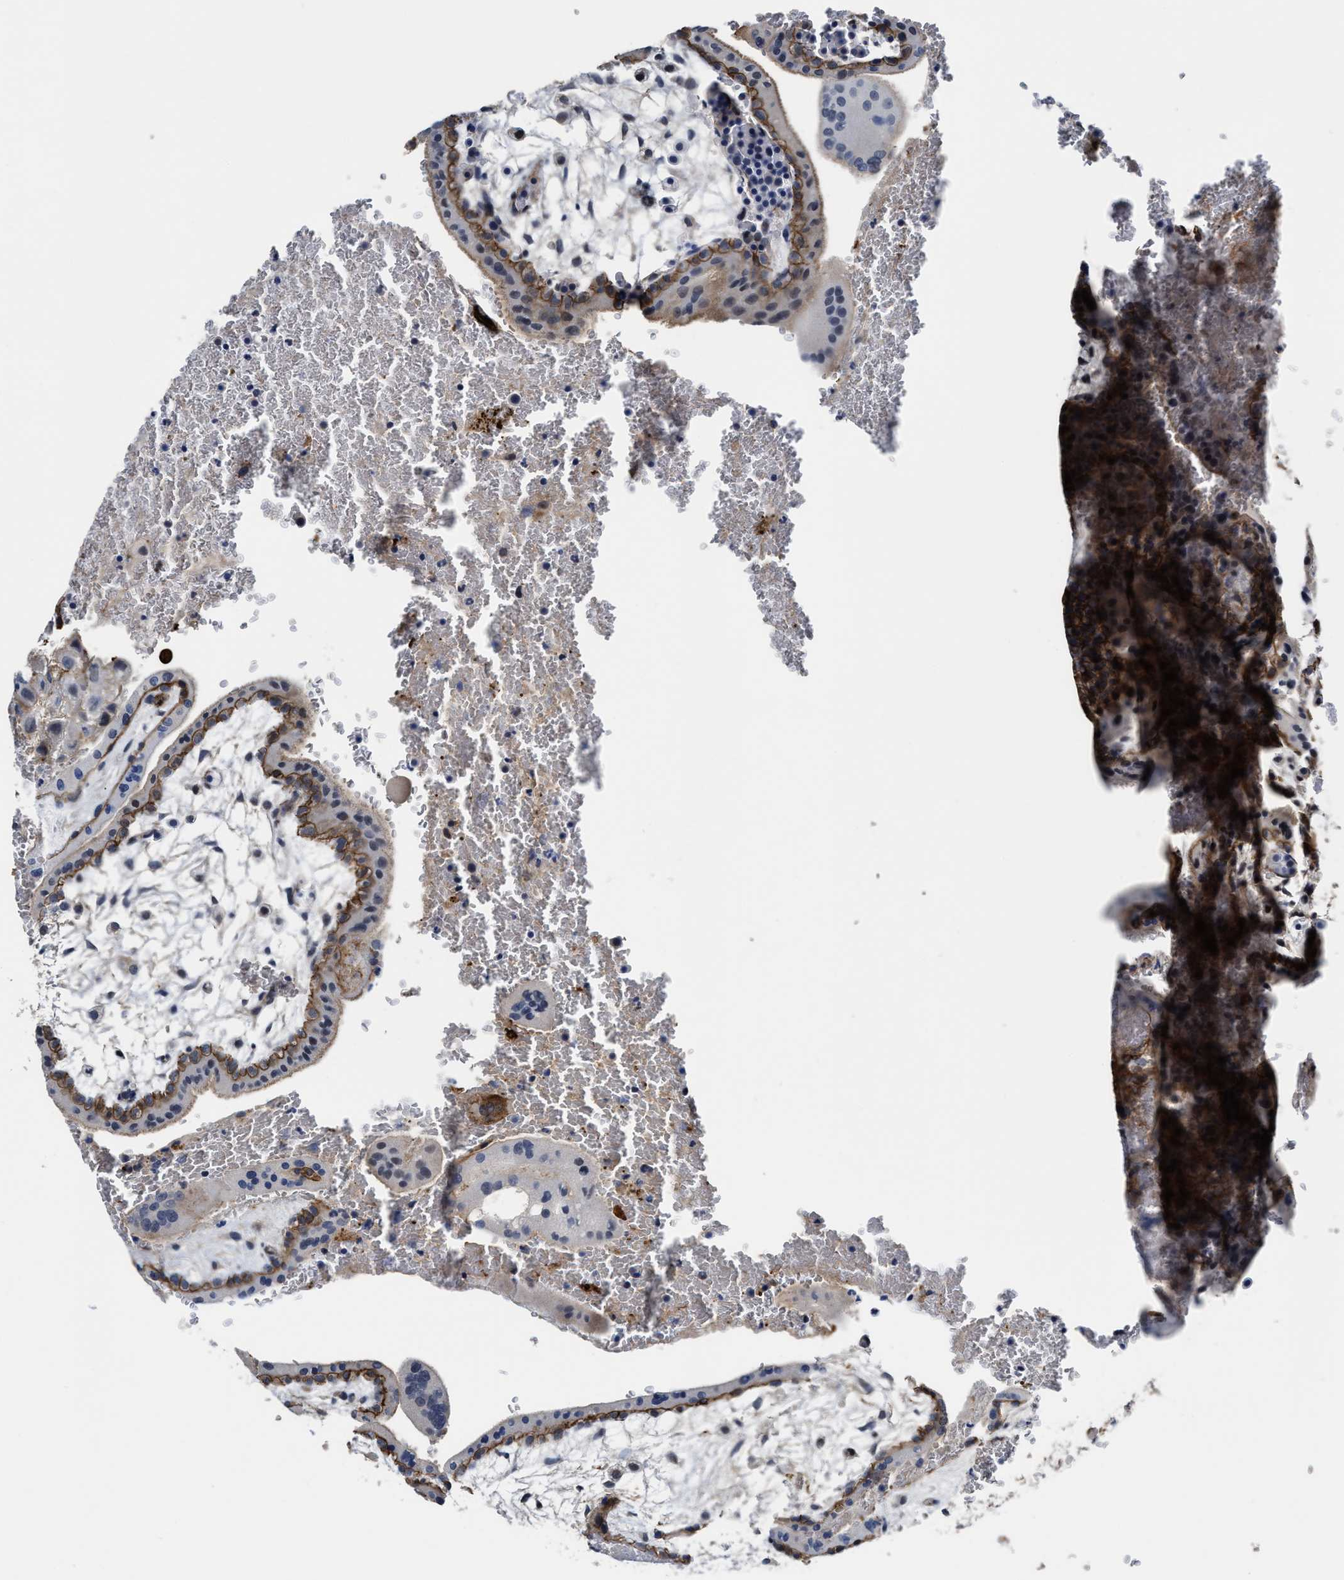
{"staining": {"intensity": "moderate", "quantity": "25%-75%", "location": "cytoplasmic/membranous"}, "tissue": "placenta", "cell_type": "Decidual cells", "image_type": "normal", "snomed": [{"axis": "morphology", "description": "Normal tissue, NOS"}, {"axis": "topography", "description": "Placenta"}], "caption": "The histopathology image displays immunohistochemical staining of unremarkable placenta. There is moderate cytoplasmic/membranous expression is present in approximately 25%-75% of decidual cells.", "gene": "GHITM", "patient": {"sex": "female", "age": 35}}